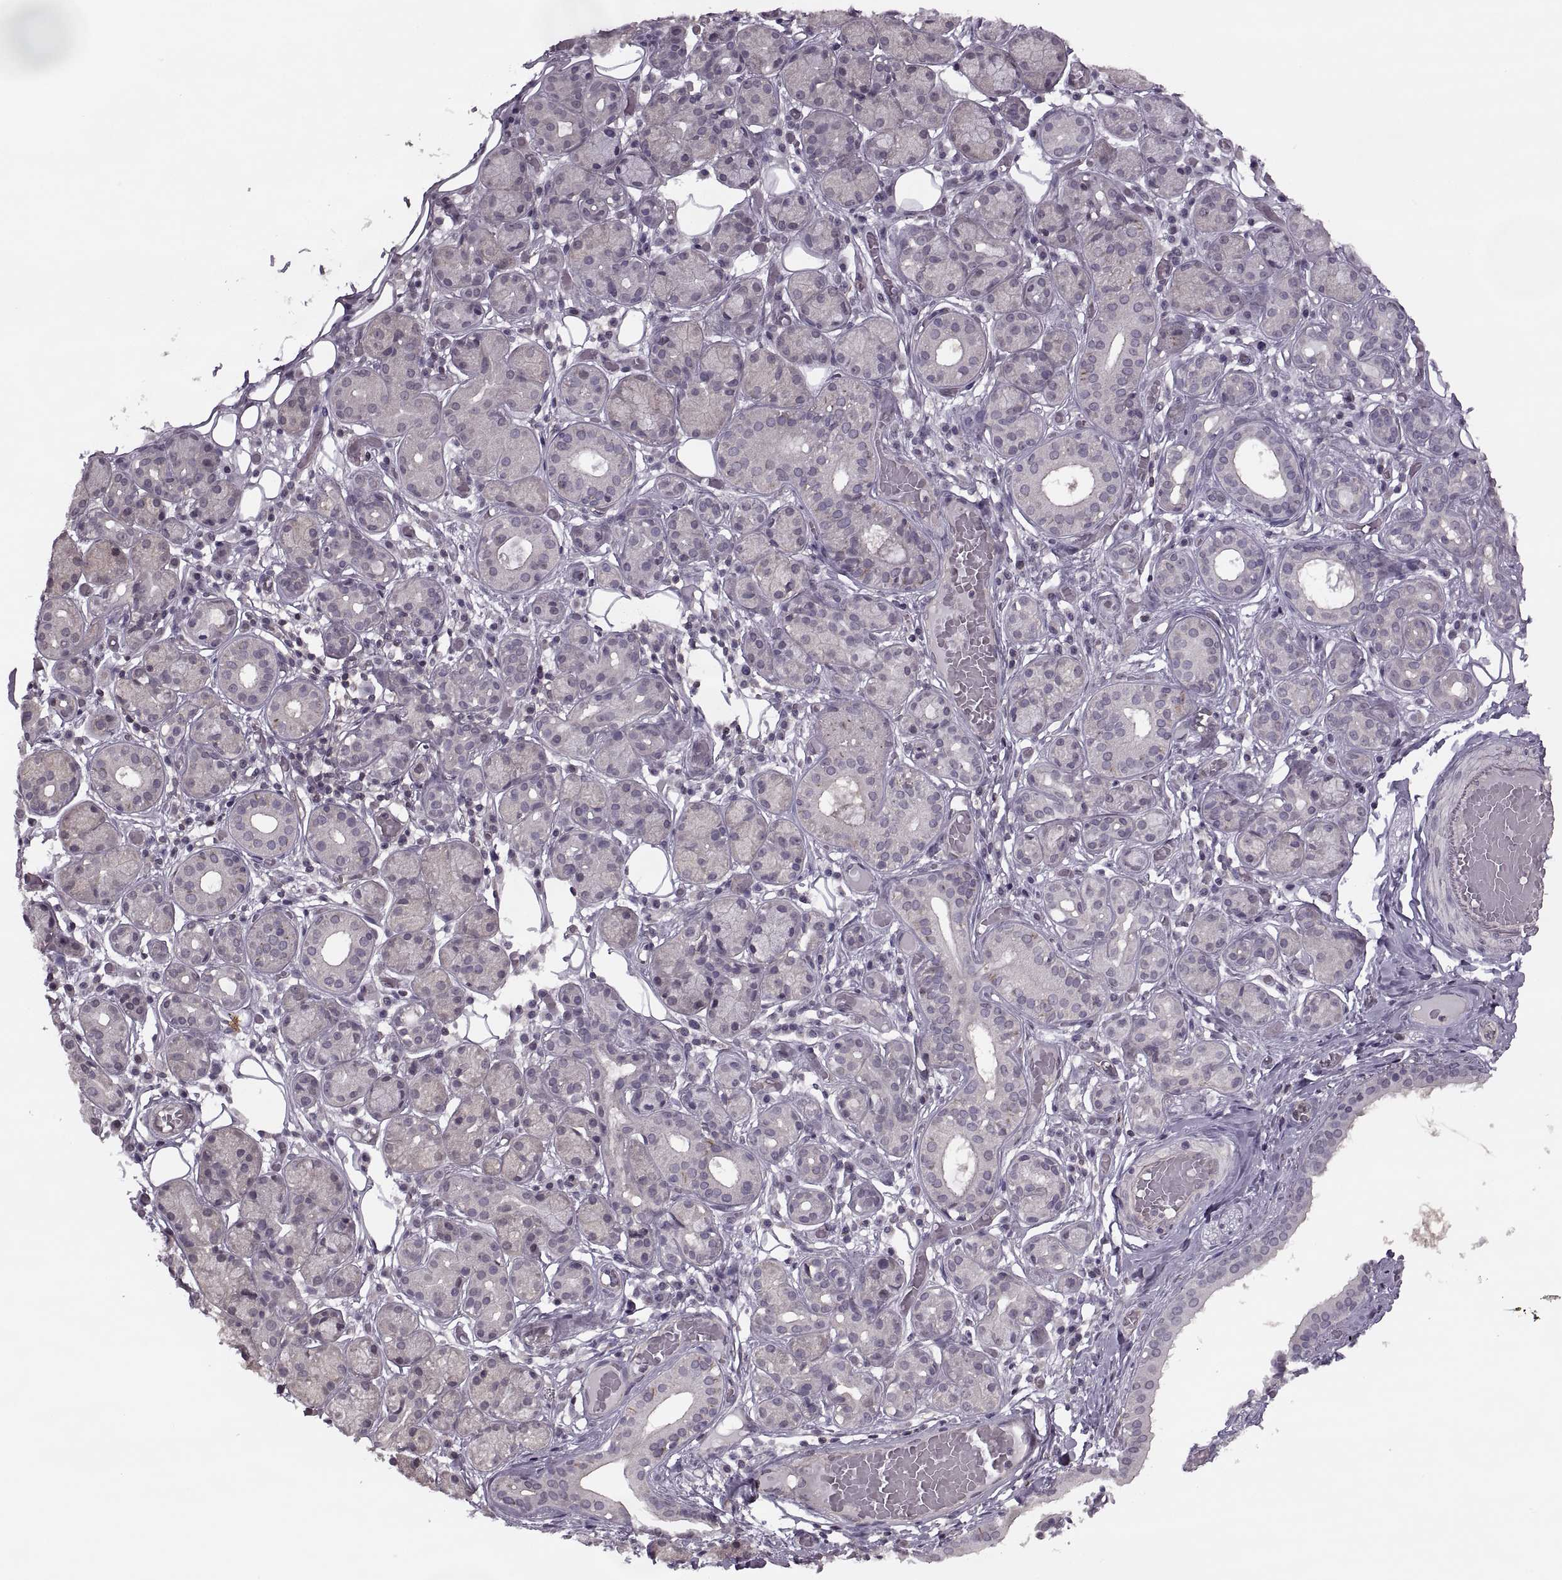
{"staining": {"intensity": "negative", "quantity": "none", "location": "none"}, "tissue": "salivary gland", "cell_type": "Glandular cells", "image_type": "normal", "snomed": [{"axis": "morphology", "description": "Normal tissue, NOS"}, {"axis": "topography", "description": "Salivary gland"}, {"axis": "topography", "description": "Peripheral nerve tissue"}], "caption": "DAB (3,3'-diaminobenzidine) immunohistochemical staining of normal human salivary gland shows no significant positivity in glandular cells. Brightfield microscopy of immunohistochemistry stained with DAB (brown) and hematoxylin (blue), captured at high magnification.", "gene": "LUZP2", "patient": {"sex": "male", "age": 71}}